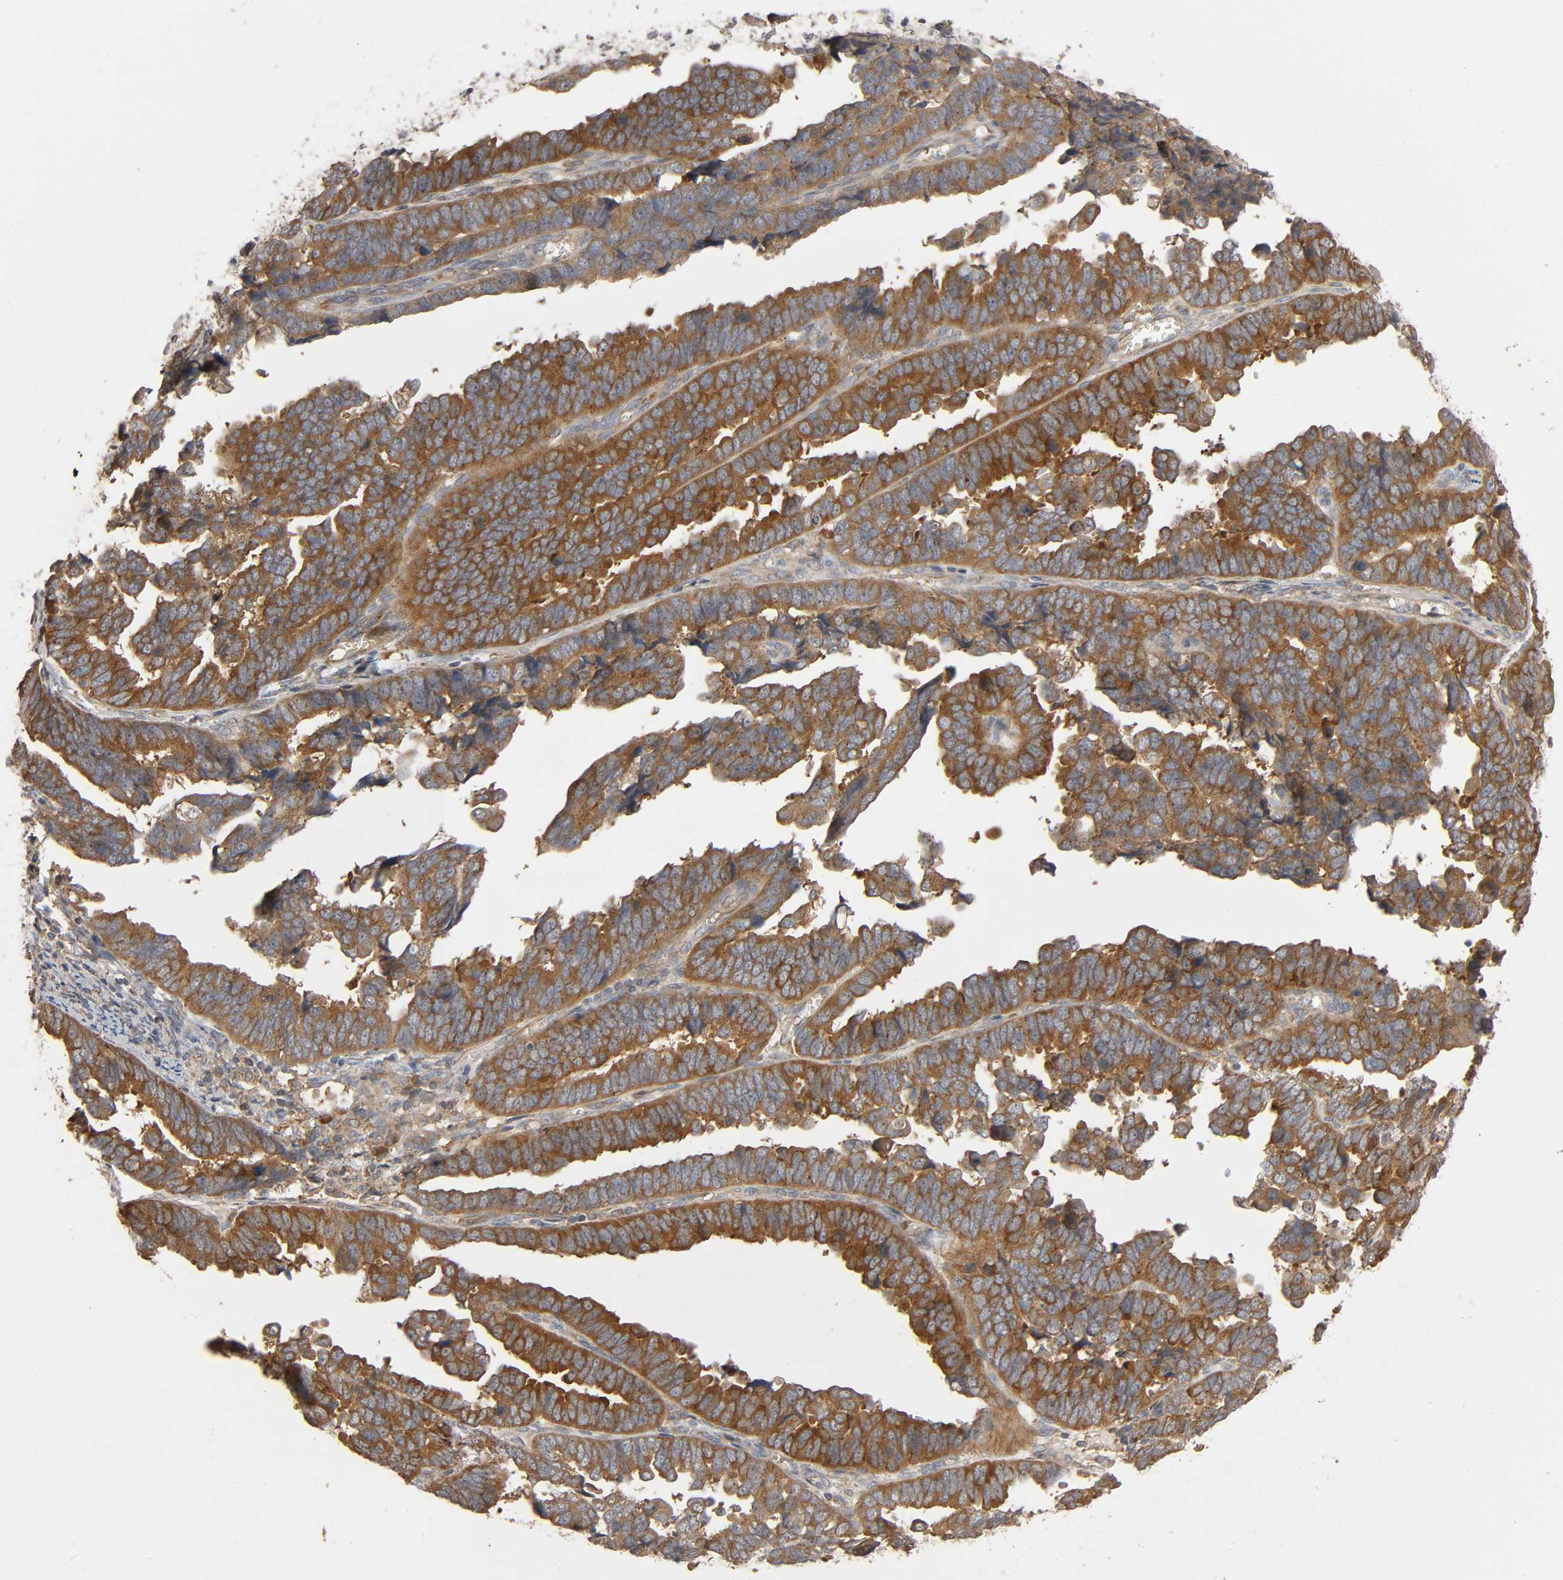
{"staining": {"intensity": "strong", "quantity": ">75%", "location": "cytoplasmic/membranous"}, "tissue": "endometrial cancer", "cell_type": "Tumor cells", "image_type": "cancer", "snomed": [{"axis": "morphology", "description": "Adenocarcinoma, NOS"}, {"axis": "topography", "description": "Endometrium"}], "caption": "Endometrial cancer (adenocarcinoma) stained with immunohistochemistry reveals strong cytoplasmic/membranous positivity in approximately >75% of tumor cells. Ihc stains the protein of interest in brown and the nuclei are stained blue.", "gene": "SGSM1", "patient": {"sex": "female", "age": 75}}